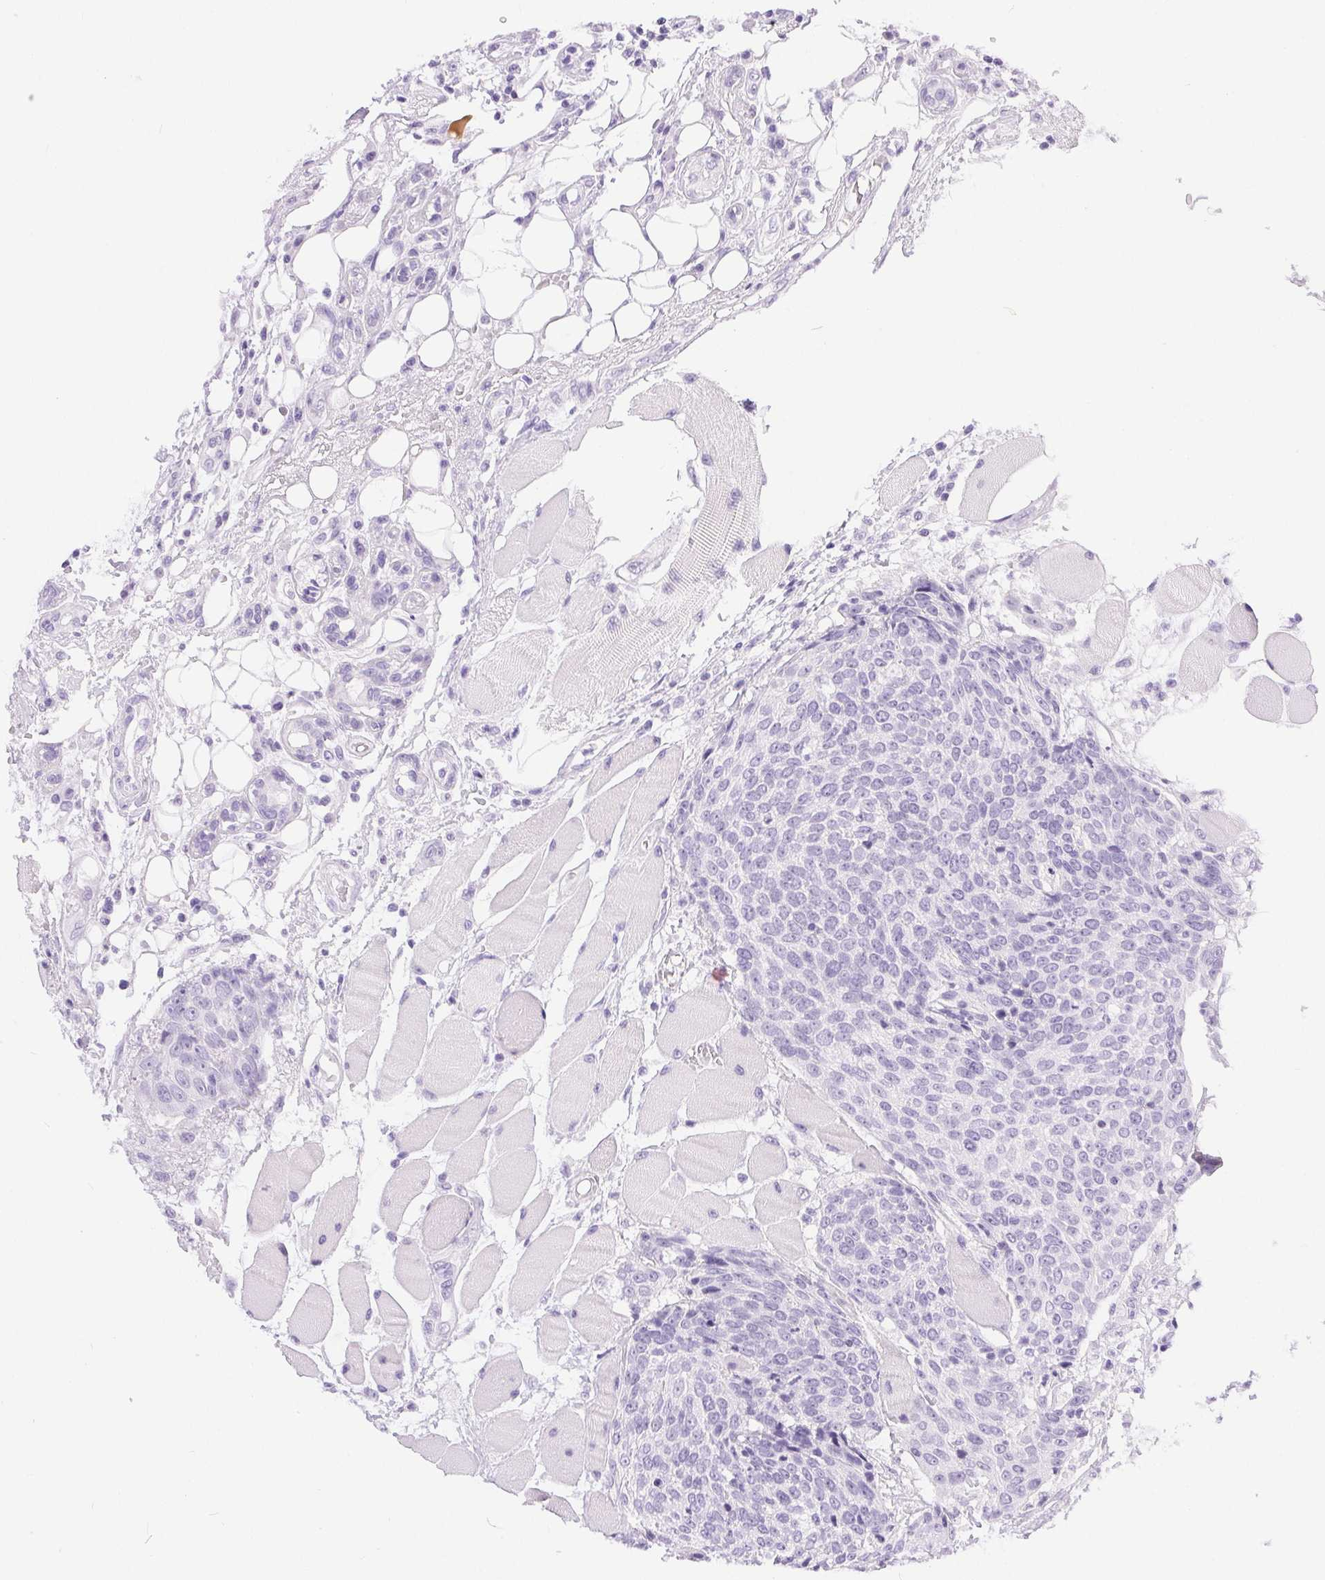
{"staining": {"intensity": "negative", "quantity": "none", "location": "none"}, "tissue": "head and neck cancer", "cell_type": "Tumor cells", "image_type": "cancer", "snomed": [{"axis": "morphology", "description": "Squamous cell carcinoma, NOS"}, {"axis": "topography", "description": "Oral tissue"}, {"axis": "topography", "description": "Head-Neck"}], "caption": "This is an immunohistochemistry histopathology image of human squamous cell carcinoma (head and neck). There is no staining in tumor cells.", "gene": "XDH", "patient": {"sex": "male", "age": 64}}